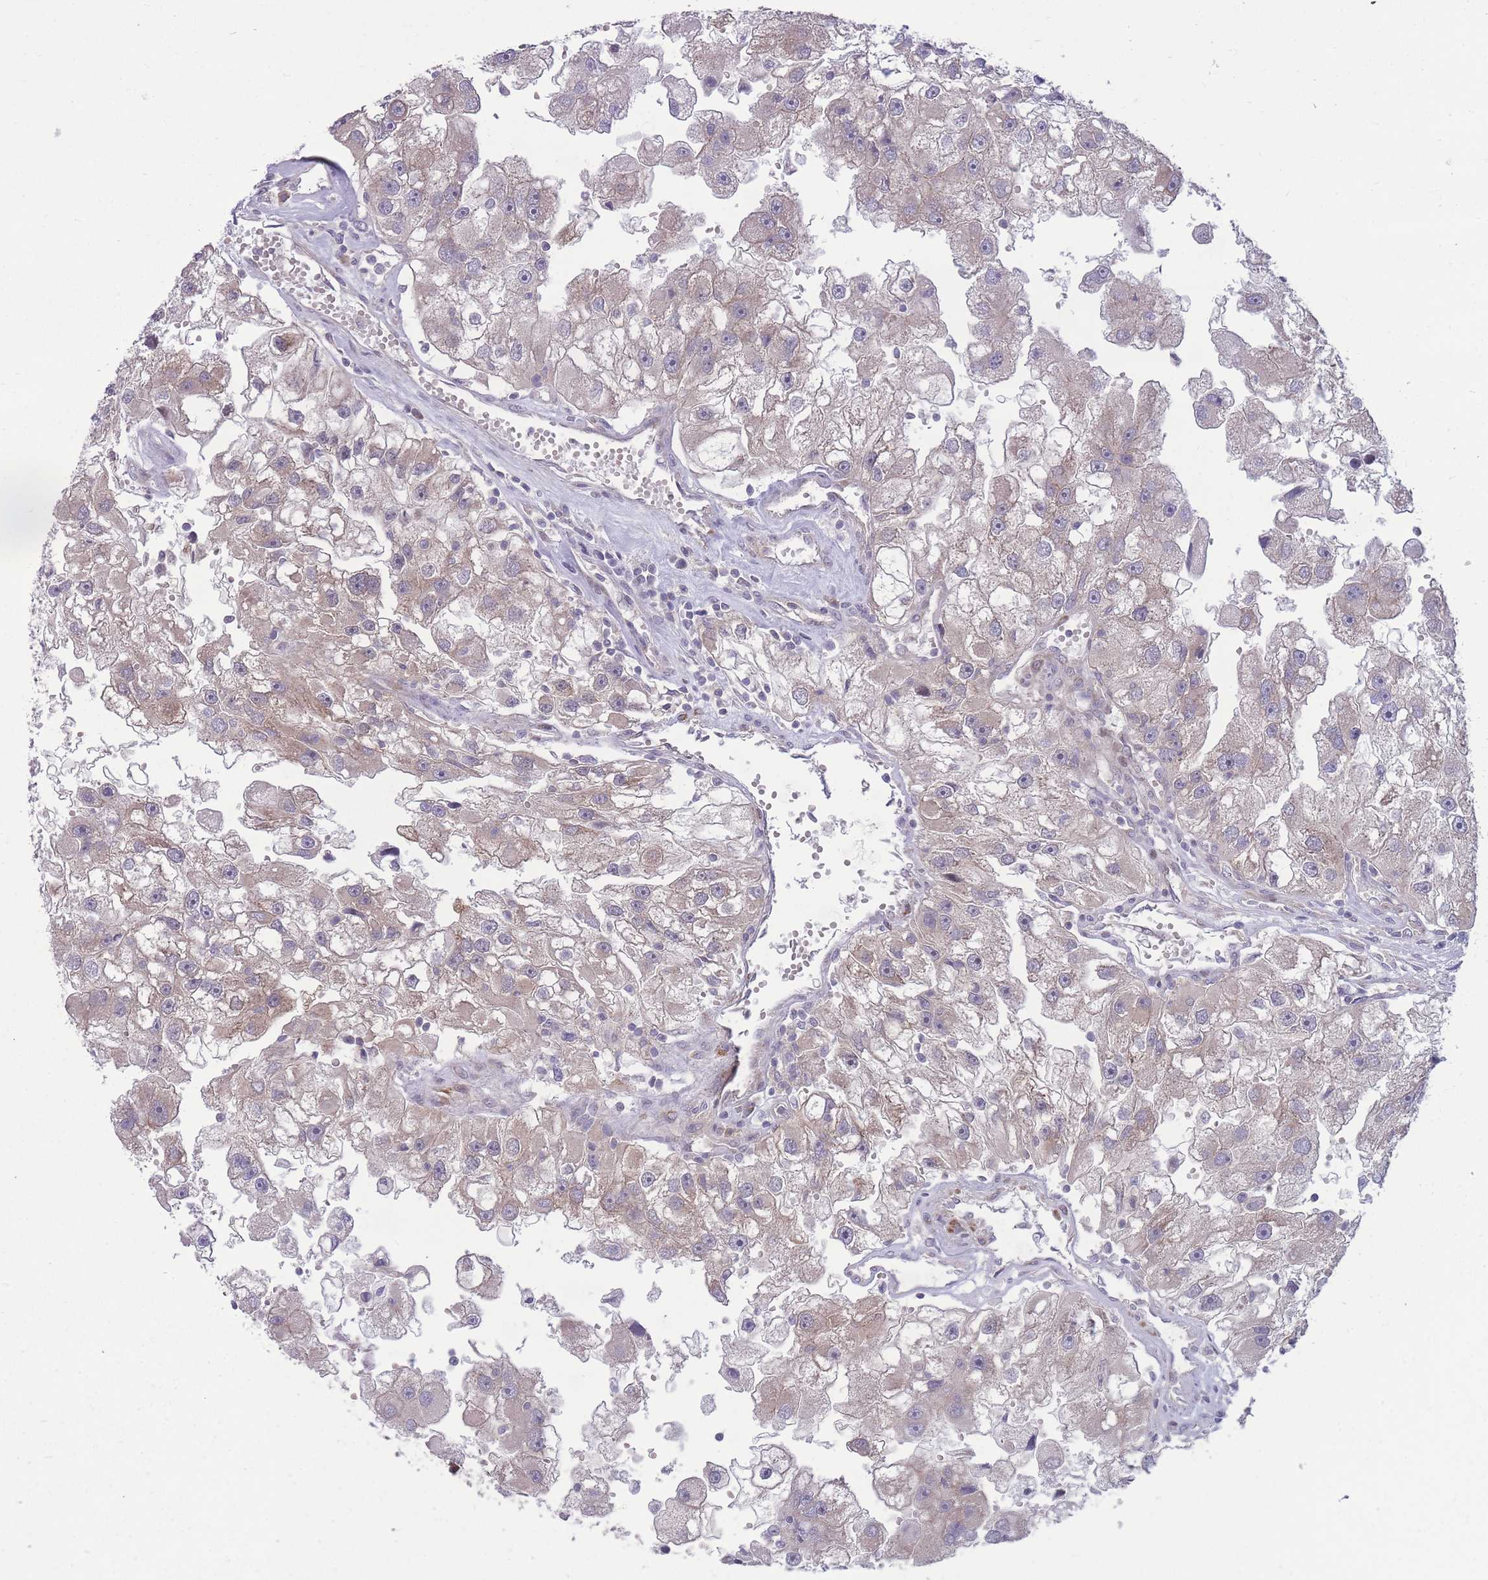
{"staining": {"intensity": "weak", "quantity": "<25%", "location": "cytoplasmic/membranous"}, "tissue": "renal cancer", "cell_type": "Tumor cells", "image_type": "cancer", "snomed": [{"axis": "morphology", "description": "Adenocarcinoma, NOS"}, {"axis": "topography", "description": "Kidney"}], "caption": "Tumor cells are negative for brown protein staining in renal adenocarcinoma.", "gene": "RIC8A", "patient": {"sex": "male", "age": 63}}